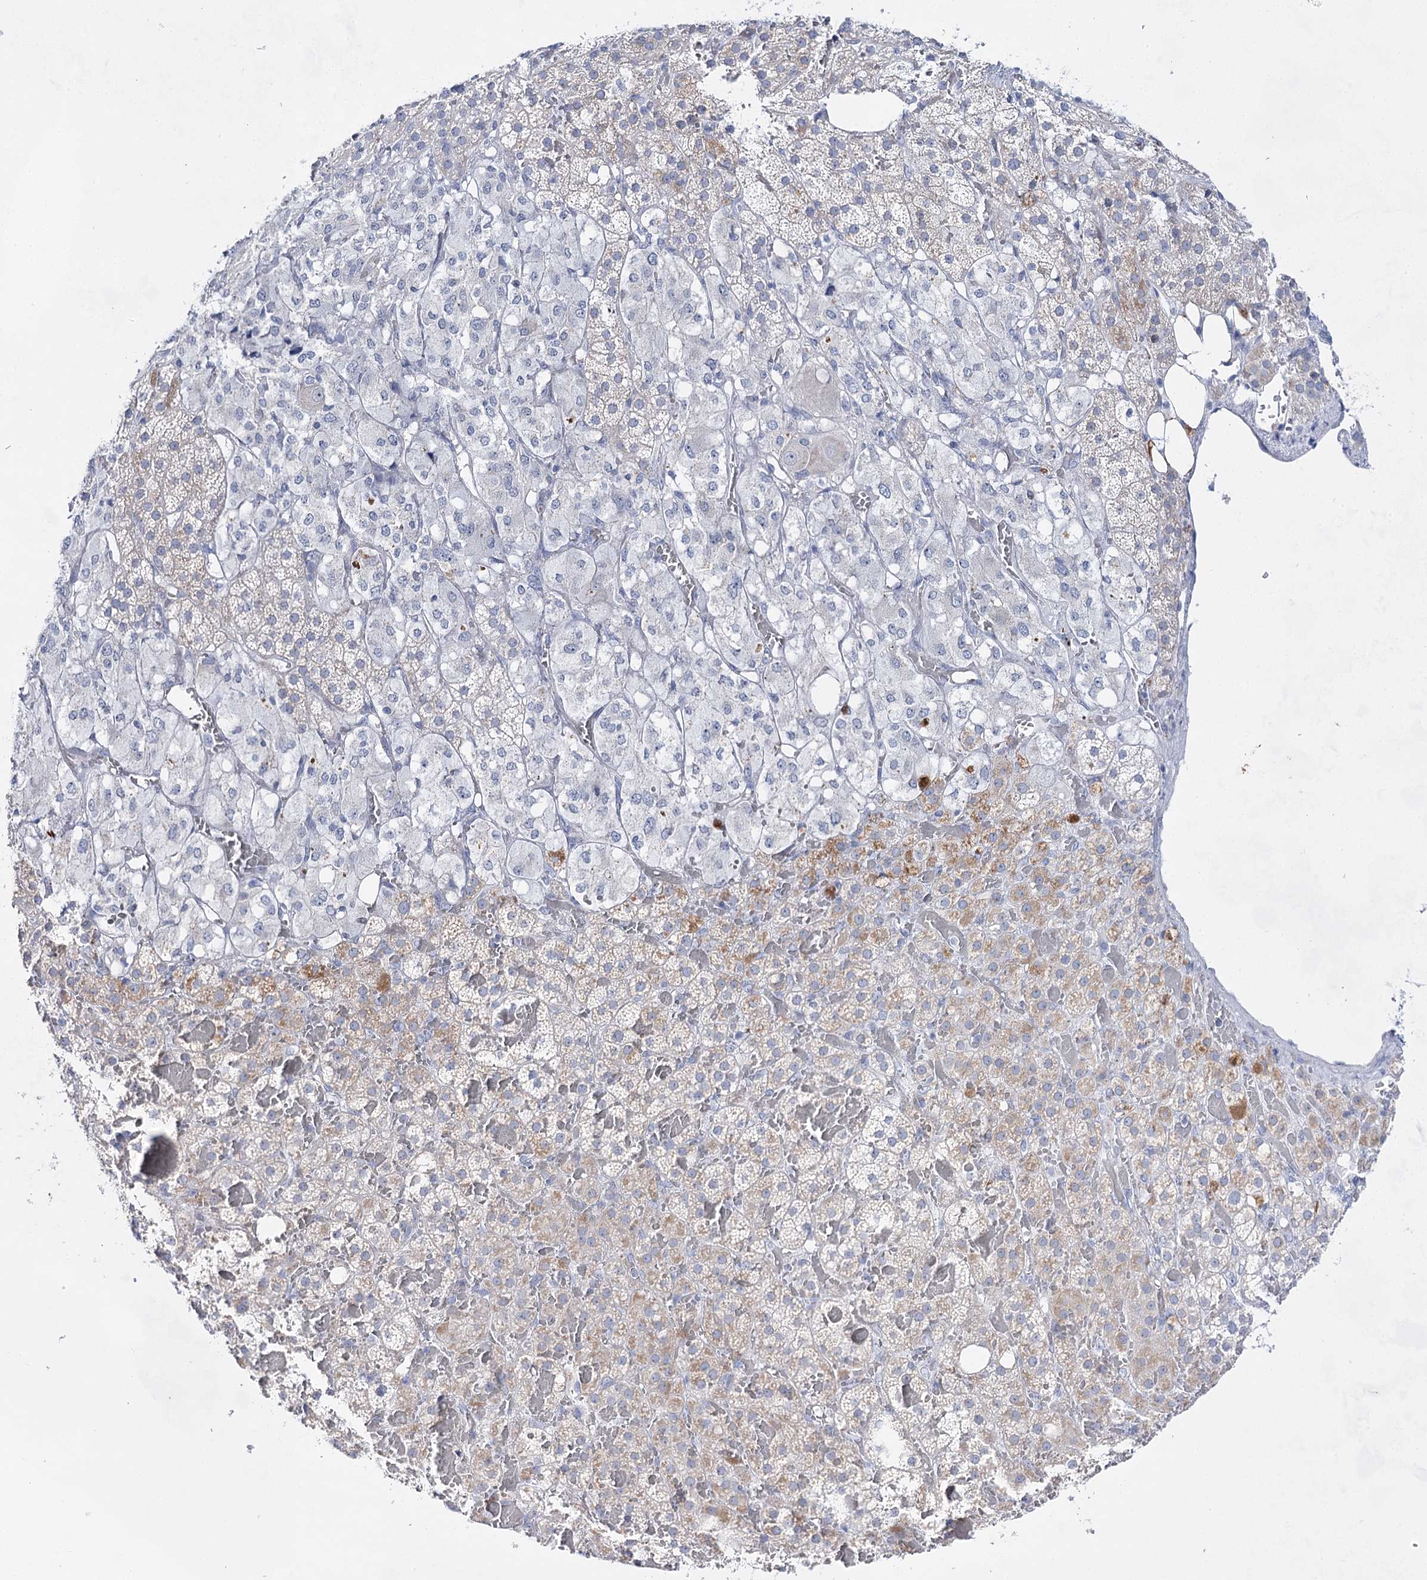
{"staining": {"intensity": "moderate", "quantity": "<25%", "location": "cytoplasmic/membranous"}, "tissue": "adrenal gland", "cell_type": "Glandular cells", "image_type": "normal", "snomed": [{"axis": "morphology", "description": "Normal tissue, NOS"}, {"axis": "topography", "description": "Adrenal gland"}], "caption": "Adrenal gland was stained to show a protein in brown. There is low levels of moderate cytoplasmic/membranous expression in about <25% of glandular cells. The staining was performed using DAB, with brown indicating positive protein expression. Nuclei are stained blue with hematoxylin.", "gene": "BPHL", "patient": {"sex": "female", "age": 59}}